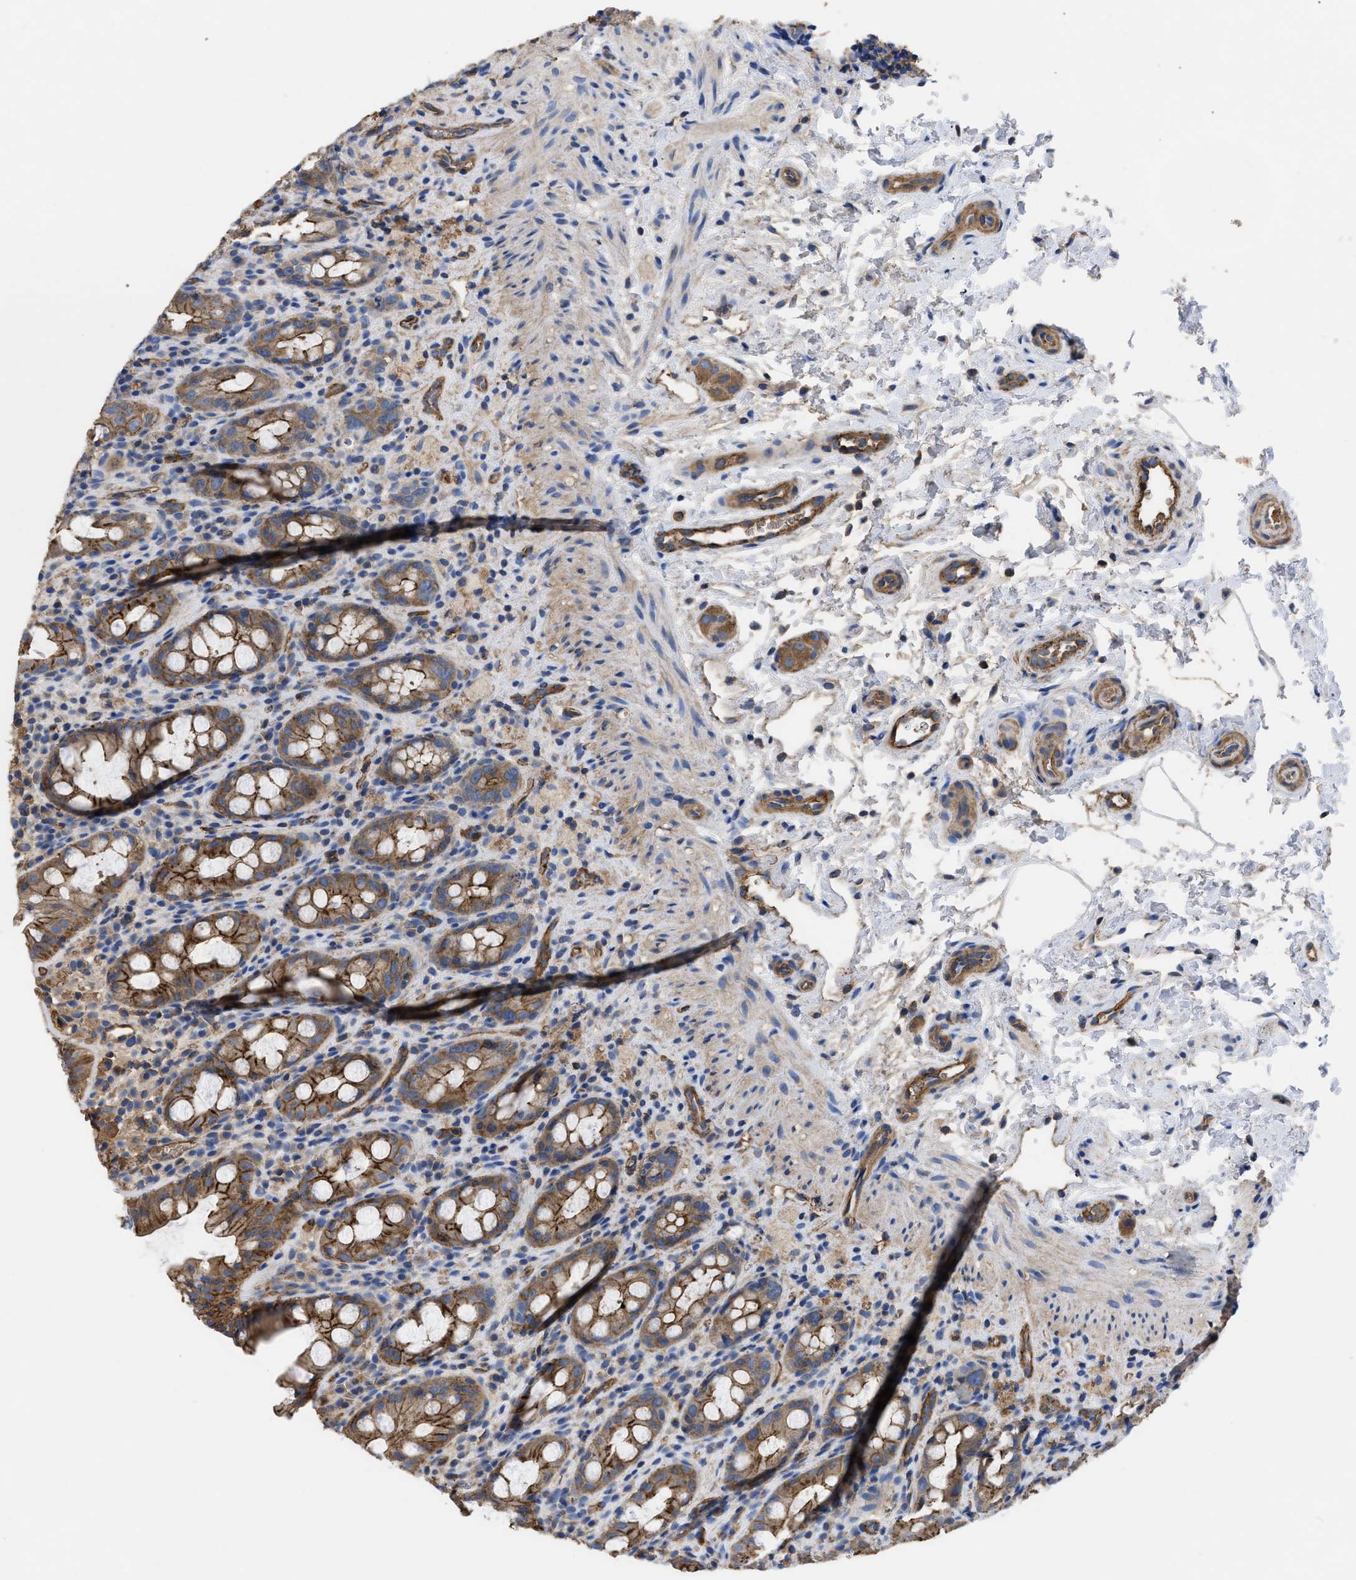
{"staining": {"intensity": "moderate", "quantity": ">75%", "location": "cytoplasmic/membranous"}, "tissue": "rectum", "cell_type": "Glandular cells", "image_type": "normal", "snomed": [{"axis": "morphology", "description": "Normal tissue, NOS"}, {"axis": "topography", "description": "Rectum"}], "caption": "Immunohistochemical staining of normal human rectum exhibits medium levels of moderate cytoplasmic/membranous staining in about >75% of glandular cells. Immunohistochemistry stains the protein in brown and the nuclei are stained blue.", "gene": "USP4", "patient": {"sex": "male", "age": 44}}